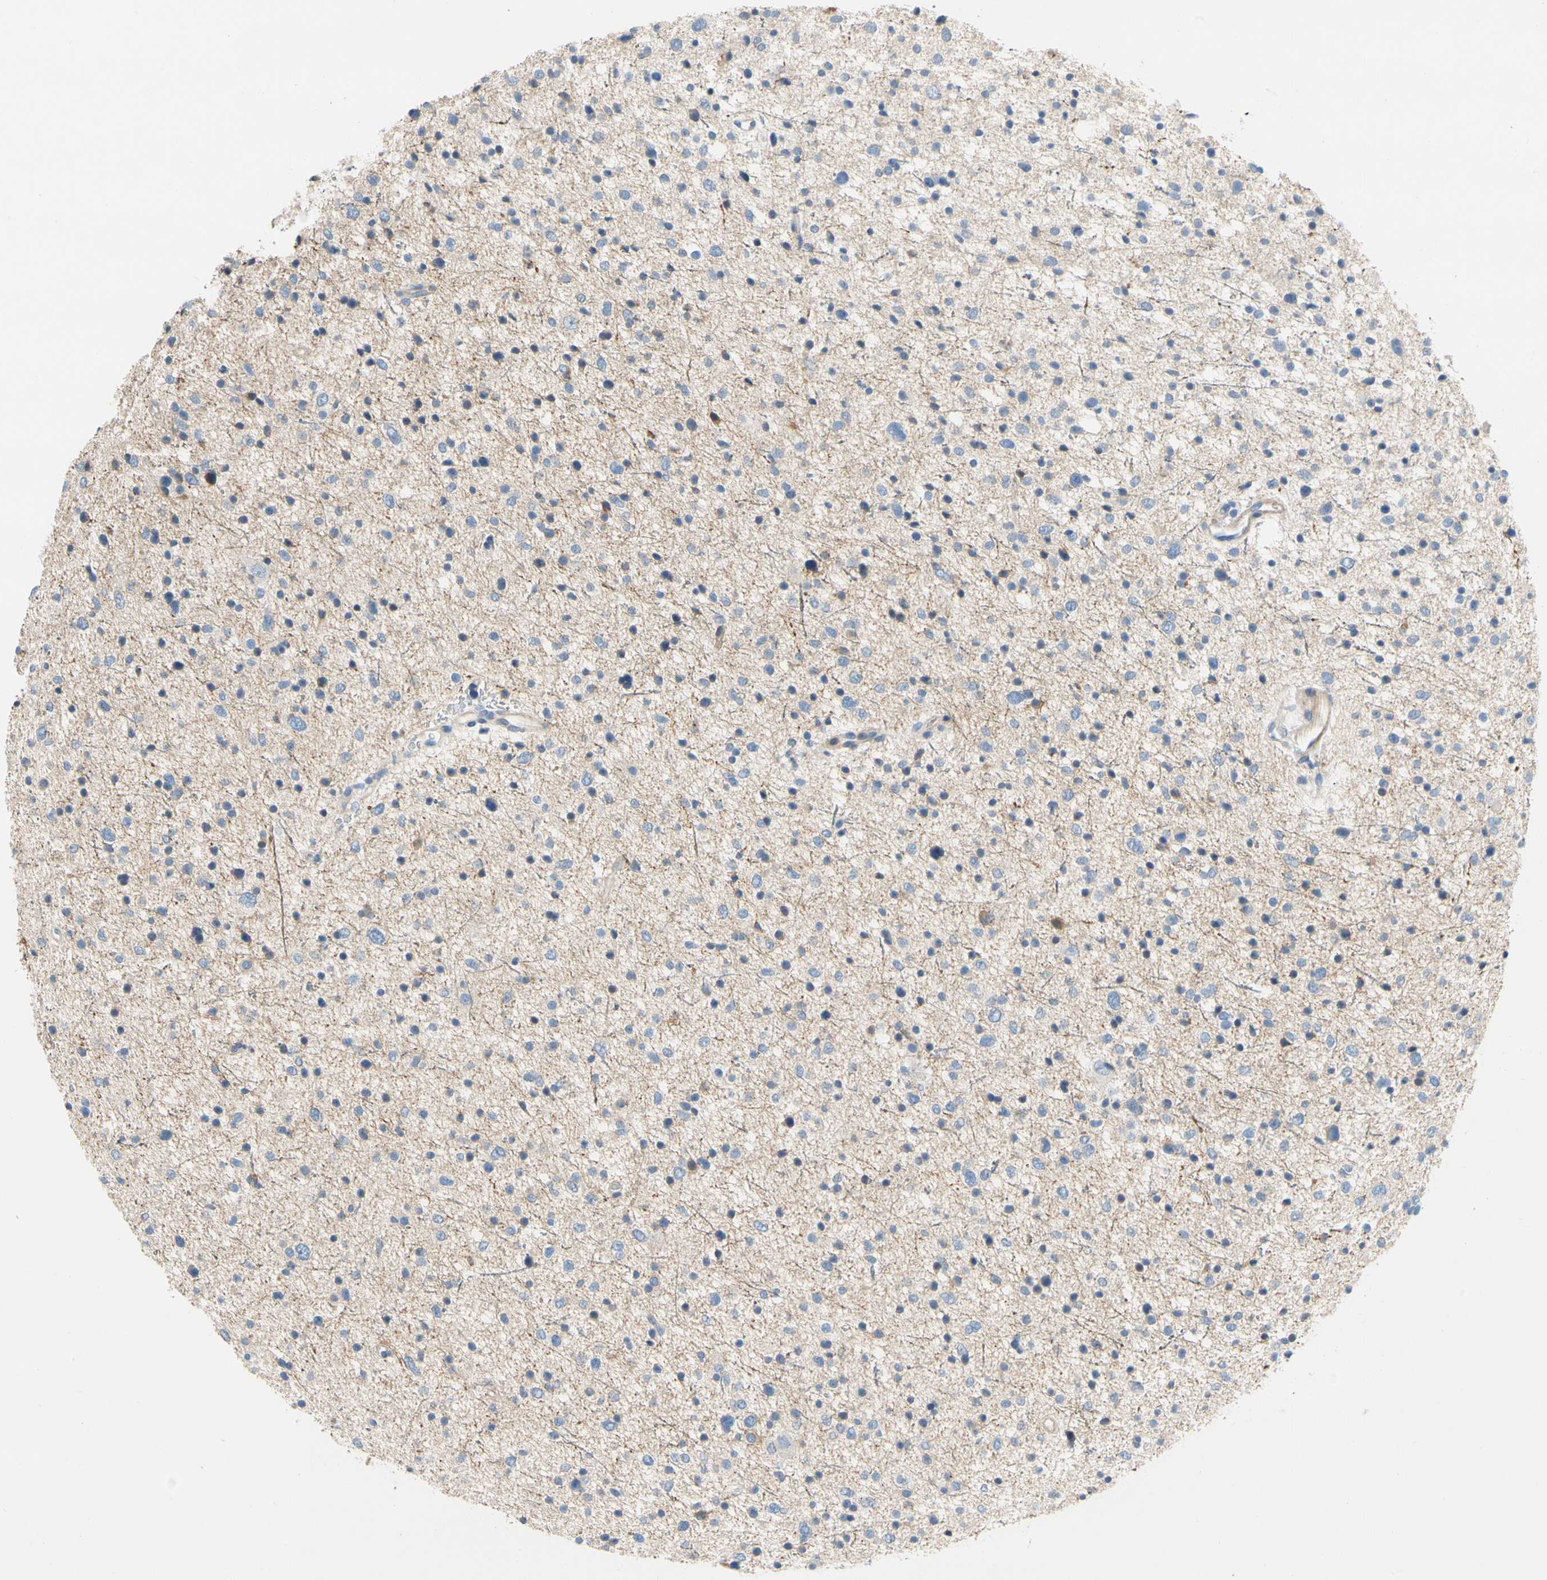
{"staining": {"intensity": "negative", "quantity": "none", "location": "none"}, "tissue": "glioma", "cell_type": "Tumor cells", "image_type": "cancer", "snomed": [{"axis": "morphology", "description": "Glioma, malignant, Low grade"}, {"axis": "topography", "description": "Brain"}], "caption": "Glioma stained for a protein using immunohistochemistry displays no positivity tumor cells.", "gene": "CCM2L", "patient": {"sex": "female", "age": 37}}